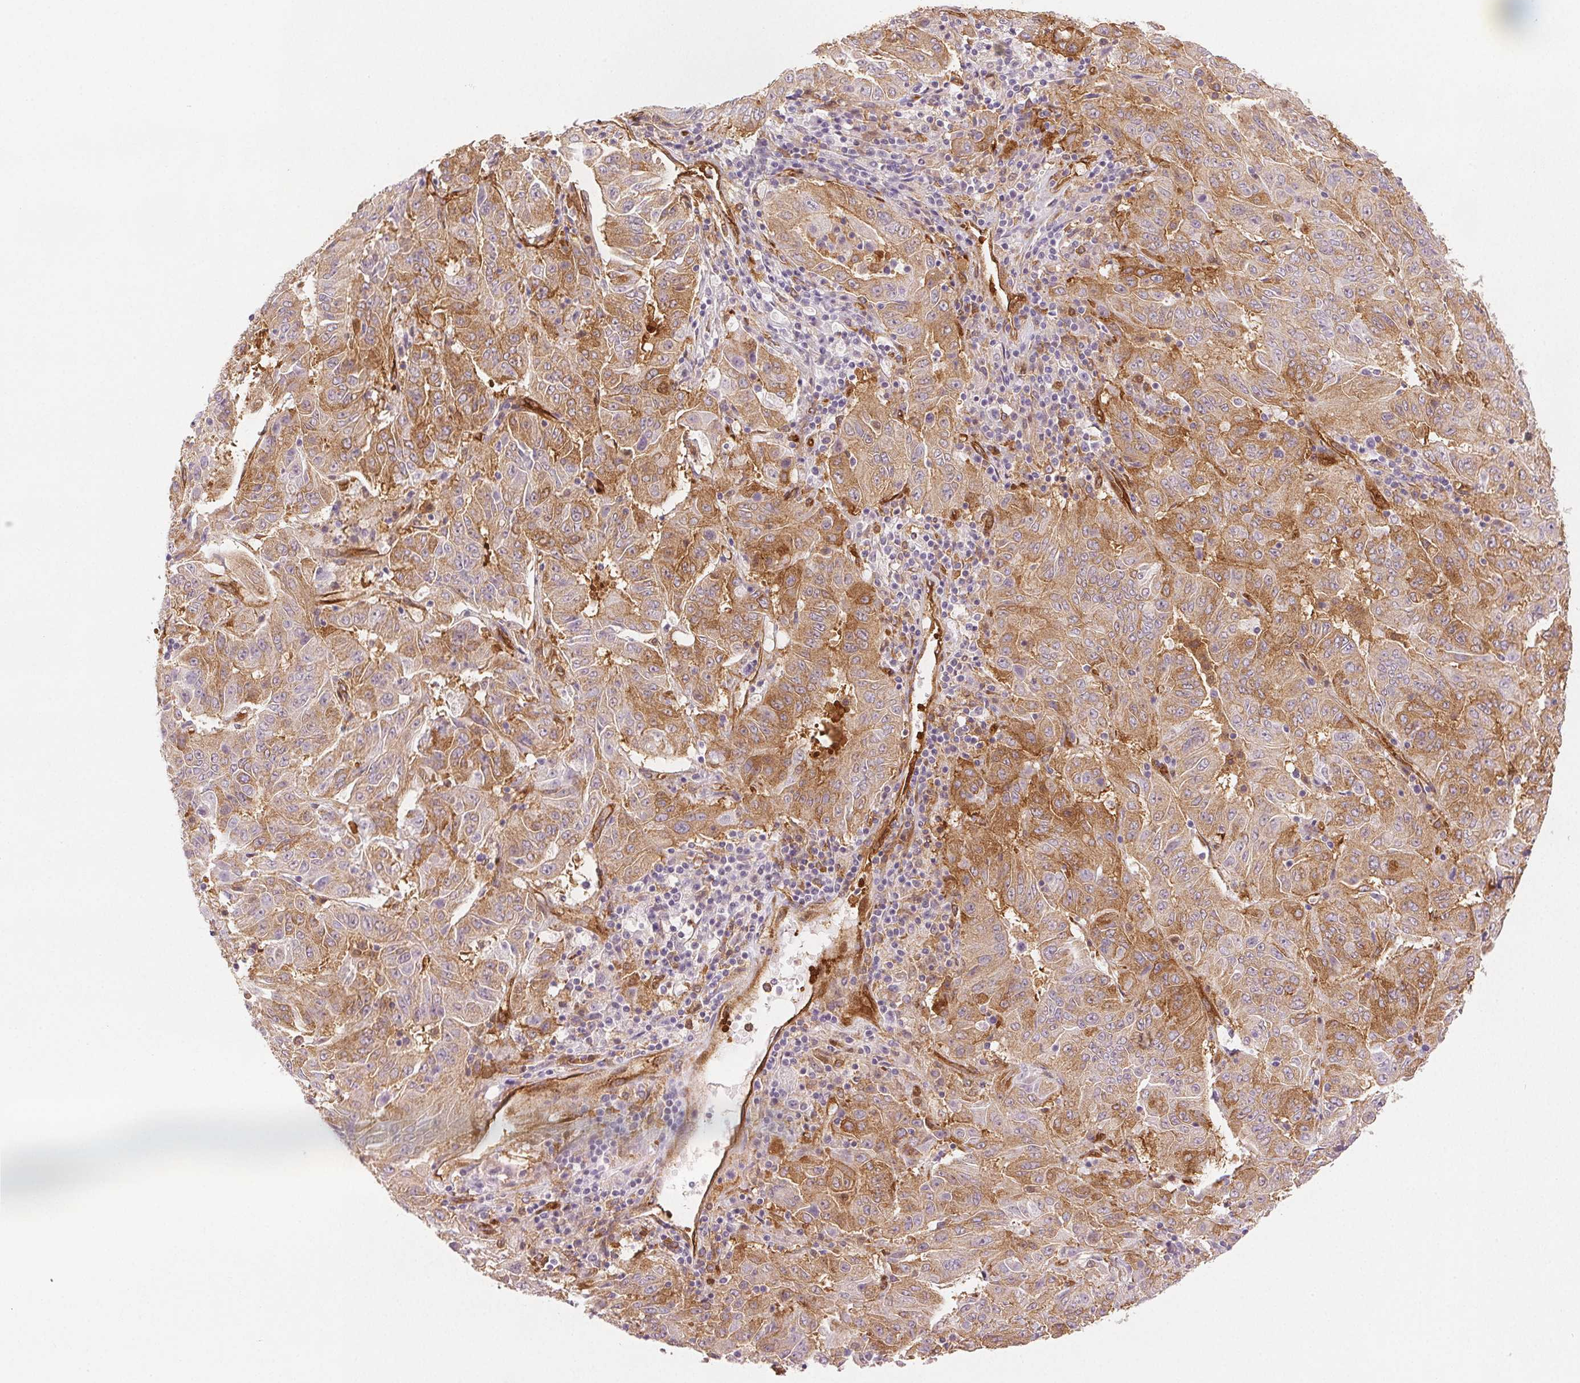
{"staining": {"intensity": "moderate", "quantity": ">75%", "location": "cytoplasmic/membranous"}, "tissue": "pancreatic cancer", "cell_type": "Tumor cells", "image_type": "cancer", "snomed": [{"axis": "morphology", "description": "Adenocarcinoma, NOS"}, {"axis": "topography", "description": "Pancreas"}], "caption": "About >75% of tumor cells in human pancreatic cancer (adenocarcinoma) show moderate cytoplasmic/membranous protein staining as visualized by brown immunohistochemical staining.", "gene": "DIAPH2", "patient": {"sex": "male", "age": 63}}